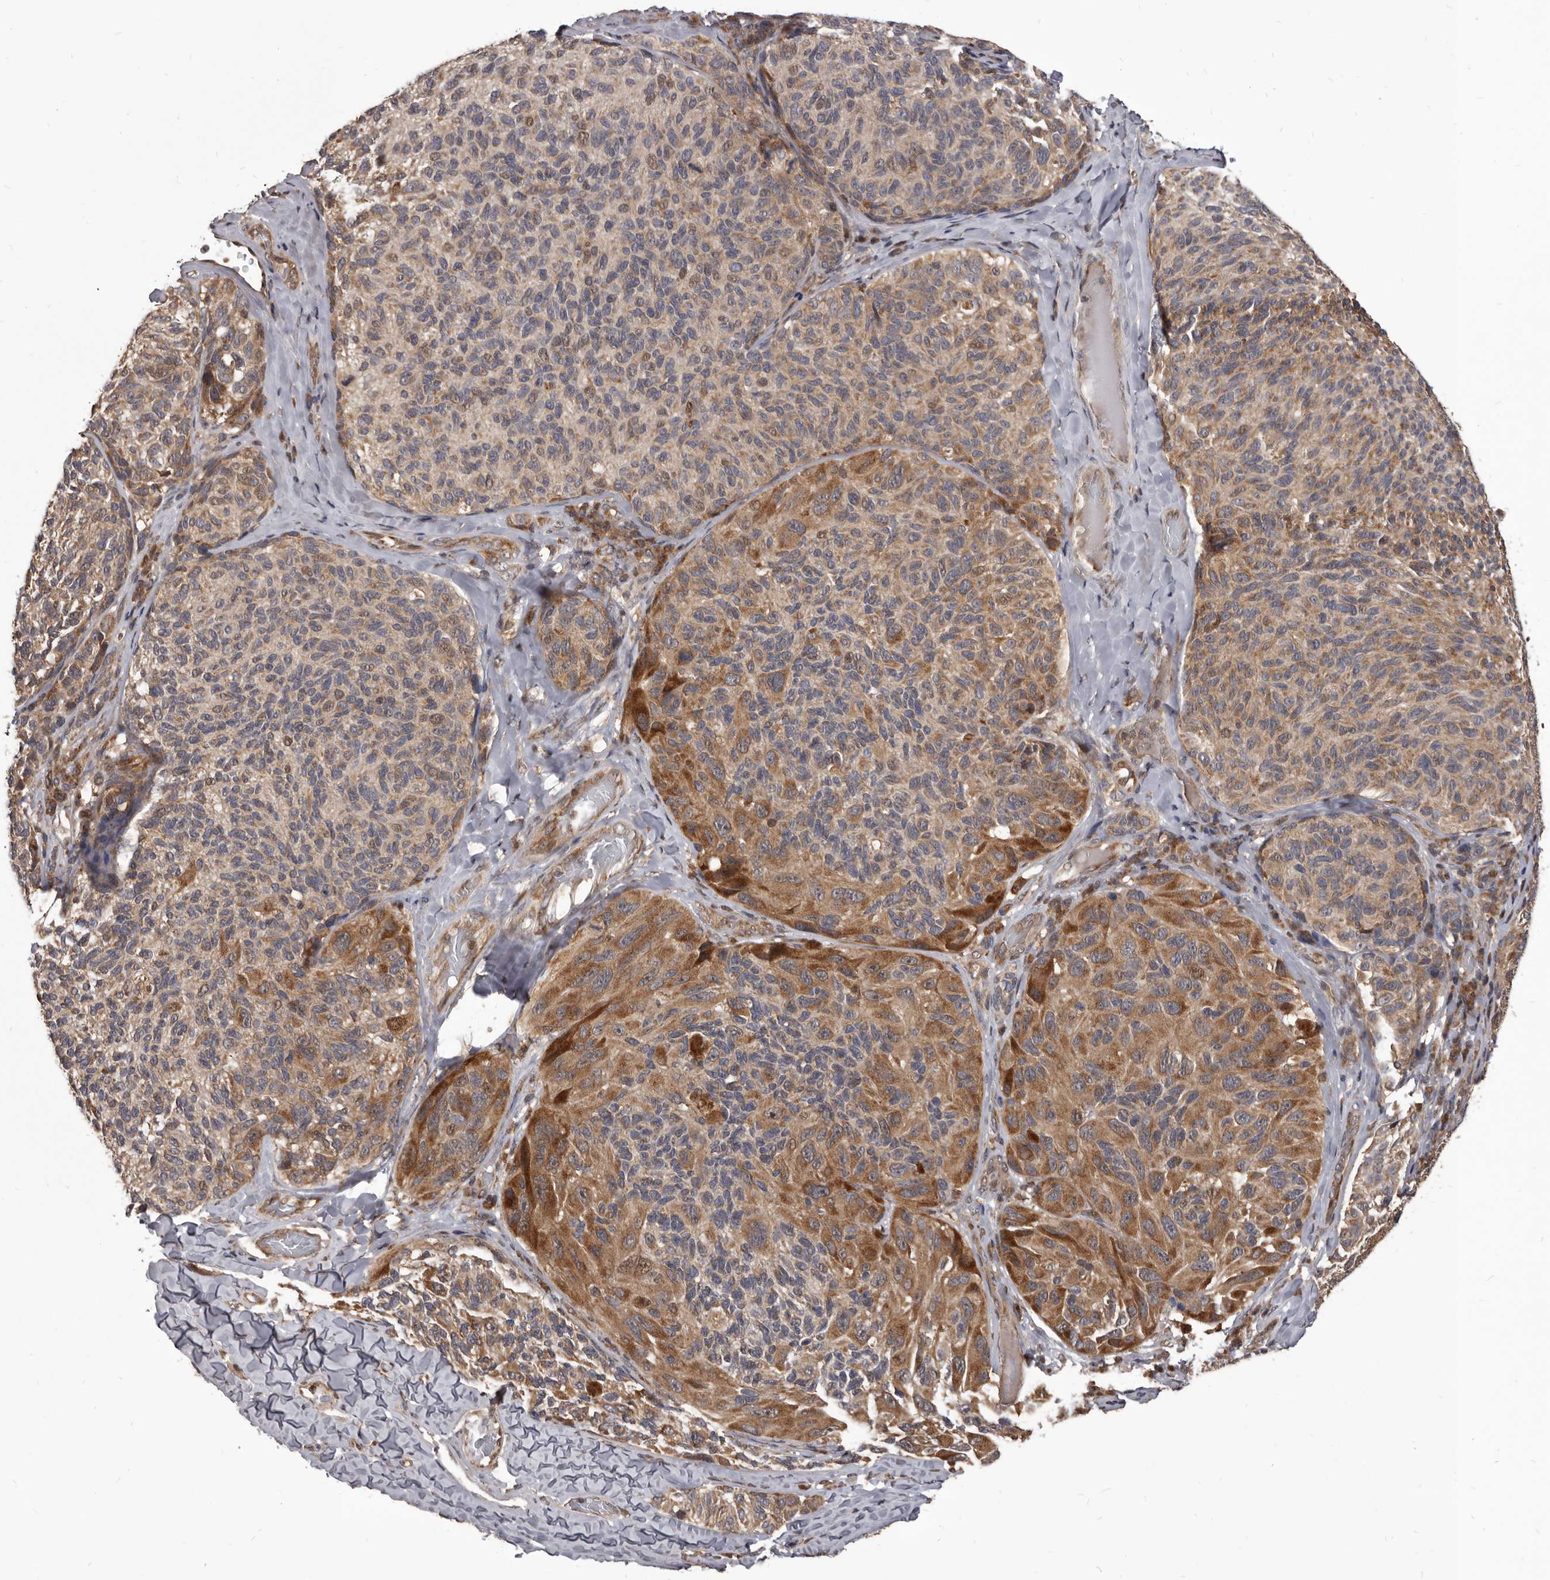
{"staining": {"intensity": "moderate", "quantity": "25%-75%", "location": "cytoplasmic/membranous"}, "tissue": "melanoma", "cell_type": "Tumor cells", "image_type": "cancer", "snomed": [{"axis": "morphology", "description": "Malignant melanoma, NOS"}, {"axis": "topography", "description": "Skin"}], "caption": "Immunohistochemical staining of melanoma exhibits medium levels of moderate cytoplasmic/membranous protein expression in about 25%-75% of tumor cells. Nuclei are stained in blue.", "gene": "MAP3K14", "patient": {"sex": "female", "age": 73}}